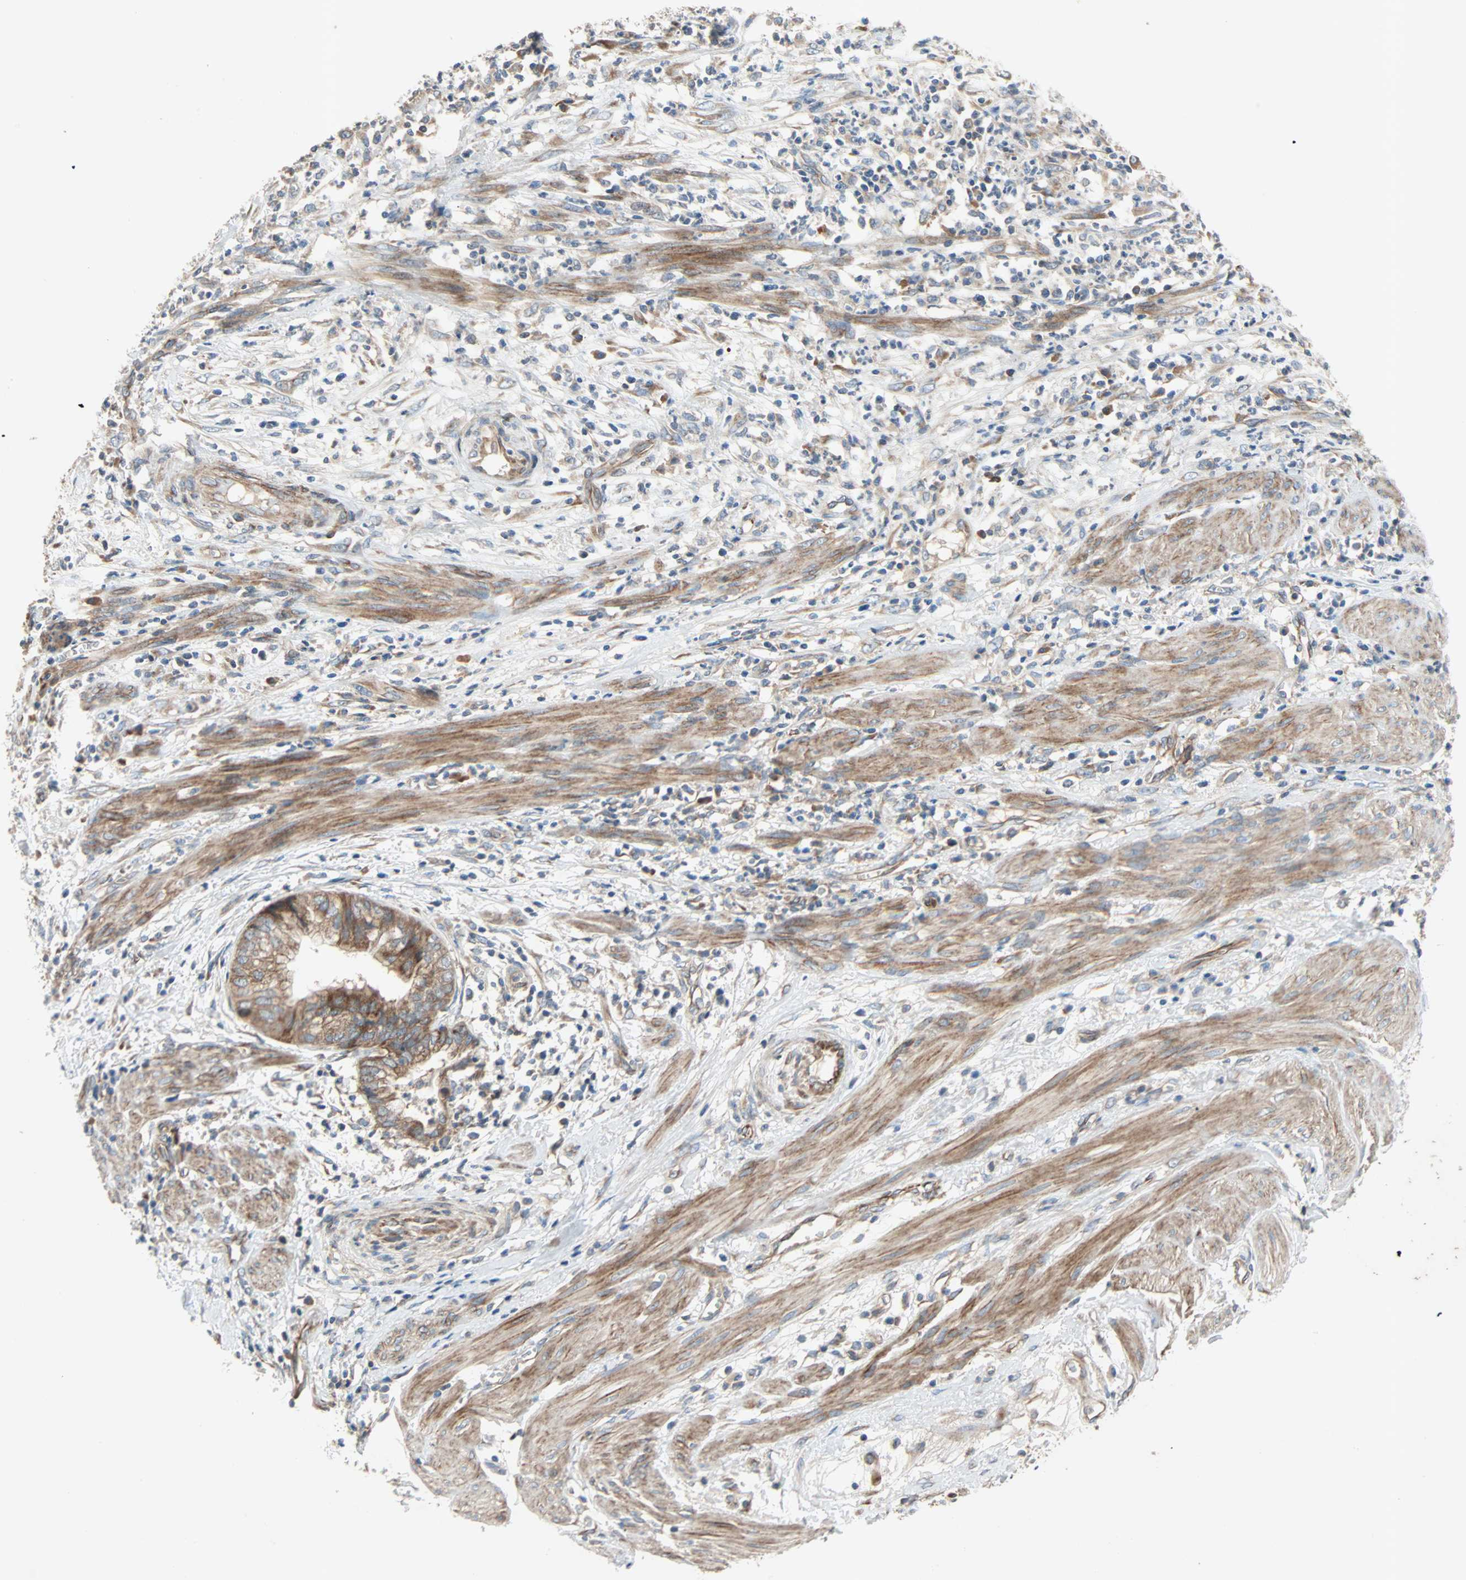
{"staining": {"intensity": "moderate", "quantity": ">75%", "location": "cytoplasmic/membranous"}, "tissue": "endometrial cancer", "cell_type": "Tumor cells", "image_type": "cancer", "snomed": [{"axis": "morphology", "description": "Necrosis, NOS"}, {"axis": "morphology", "description": "Adenocarcinoma, NOS"}, {"axis": "topography", "description": "Endometrium"}], "caption": "A medium amount of moderate cytoplasmic/membranous positivity is seen in approximately >75% of tumor cells in endometrial cancer tissue. (Brightfield microscopy of DAB IHC at high magnification).", "gene": "XYLT1", "patient": {"sex": "female", "age": 79}}